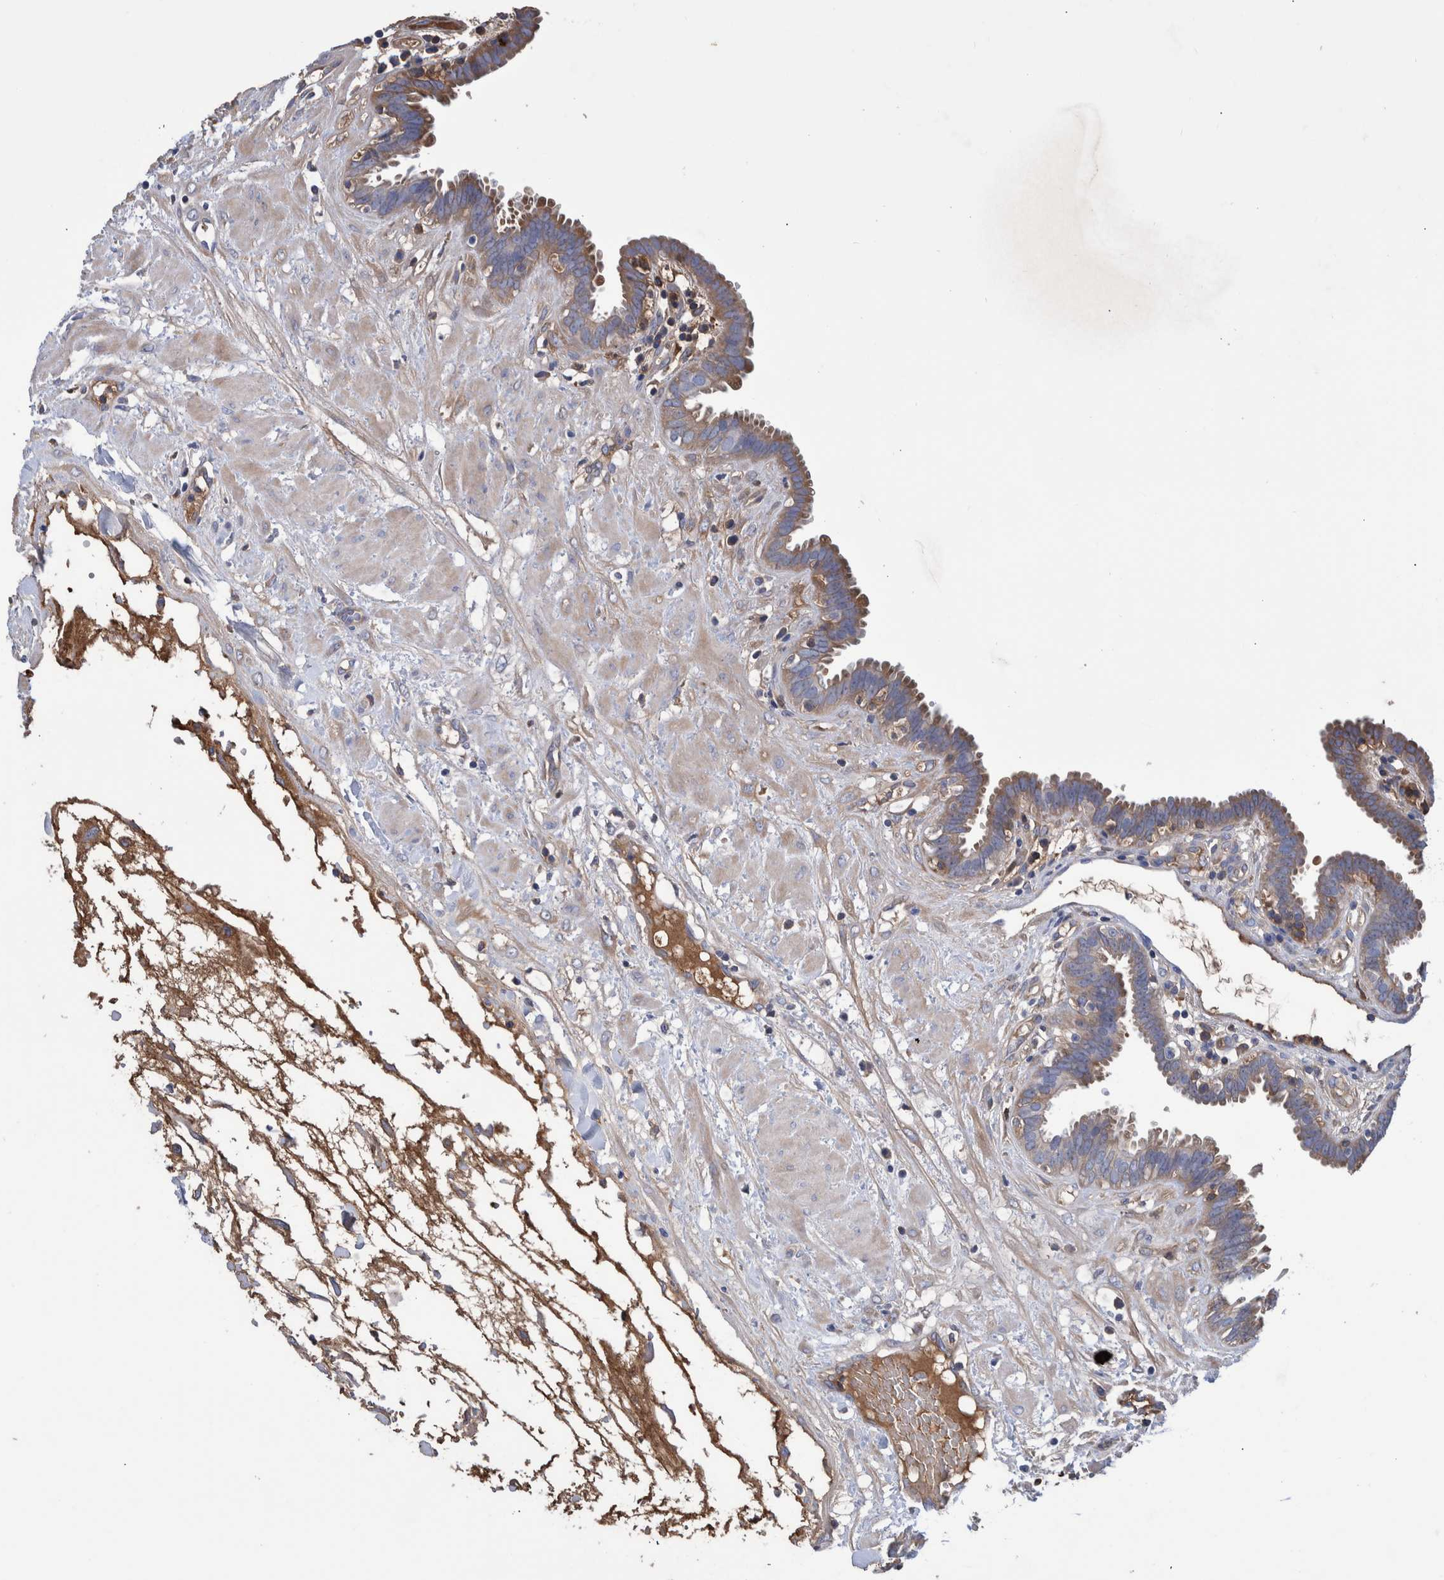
{"staining": {"intensity": "moderate", "quantity": "<25%", "location": "cytoplasmic/membranous"}, "tissue": "fallopian tube", "cell_type": "Glandular cells", "image_type": "normal", "snomed": [{"axis": "morphology", "description": "Normal tissue, NOS"}, {"axis": "topography", "description": "Fallopian tube"}, {"axis": "topography", "description": "Placenta"}], "caption": "Protein staining of unremarkable fallopian tube demonstrates moderate cytoplasmic/membranous staining in about <25% of glandular cells.", "gene": "DLL4", "patient": {"sex": "female", "age": 32}}